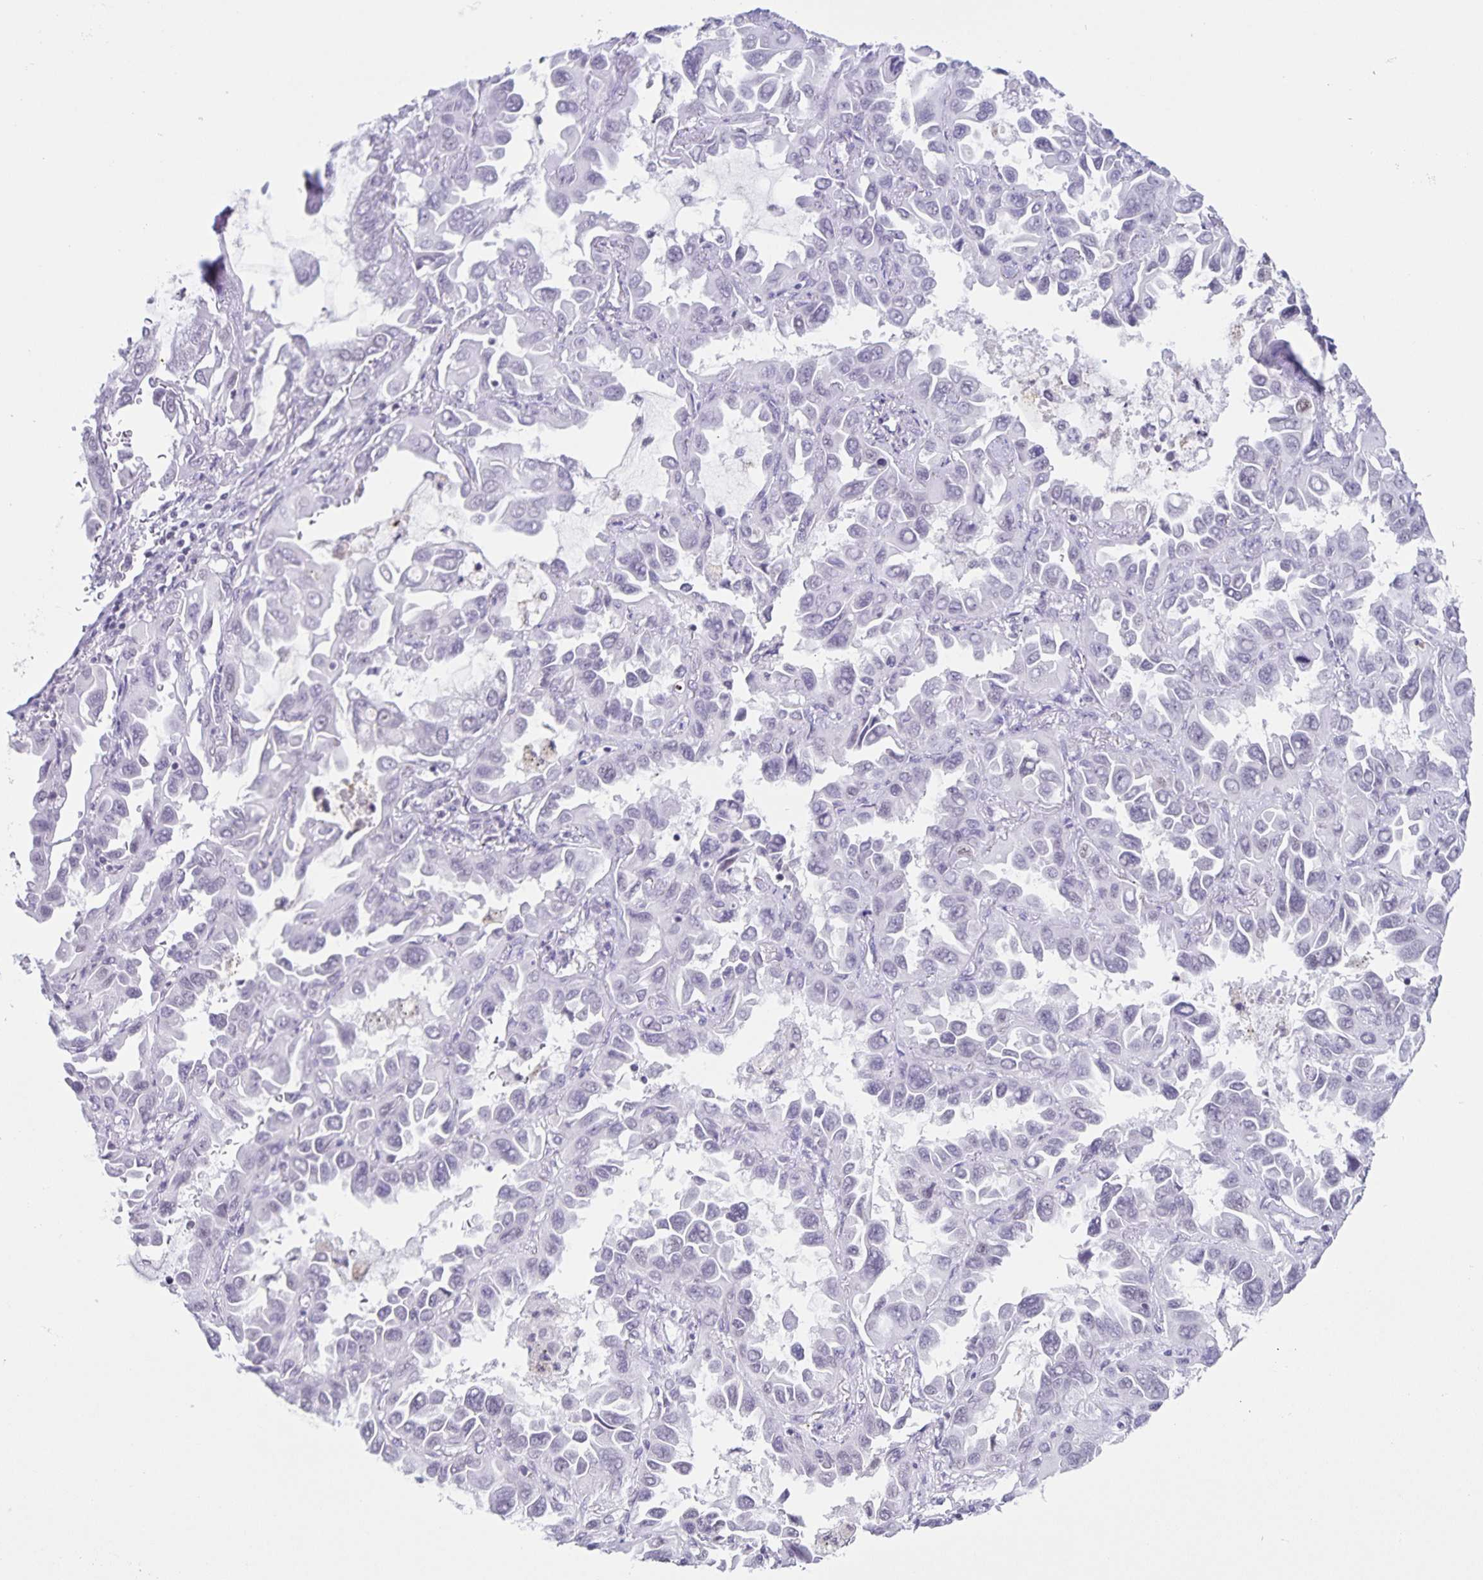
{"staining": {"intensity": "negative", "quantity": "none", "location": "none"}, "tissue": "lung cancer", "cell_type": "Tumor cells", "image_type": "cancer", "snomed": [{"axis": "morphology", "description": "Adenocarcinoma, NOS"}, {"axis": "topography", "description": "Lung"}], "caption": "A high-resolution image shows immunohistochemistry (IHC) staining of lung adenocarcinoma, which exhibits no significant expression in tumor cells.", "gene": "LCE6A", "patient": {"sex": "male", "age": 64}}